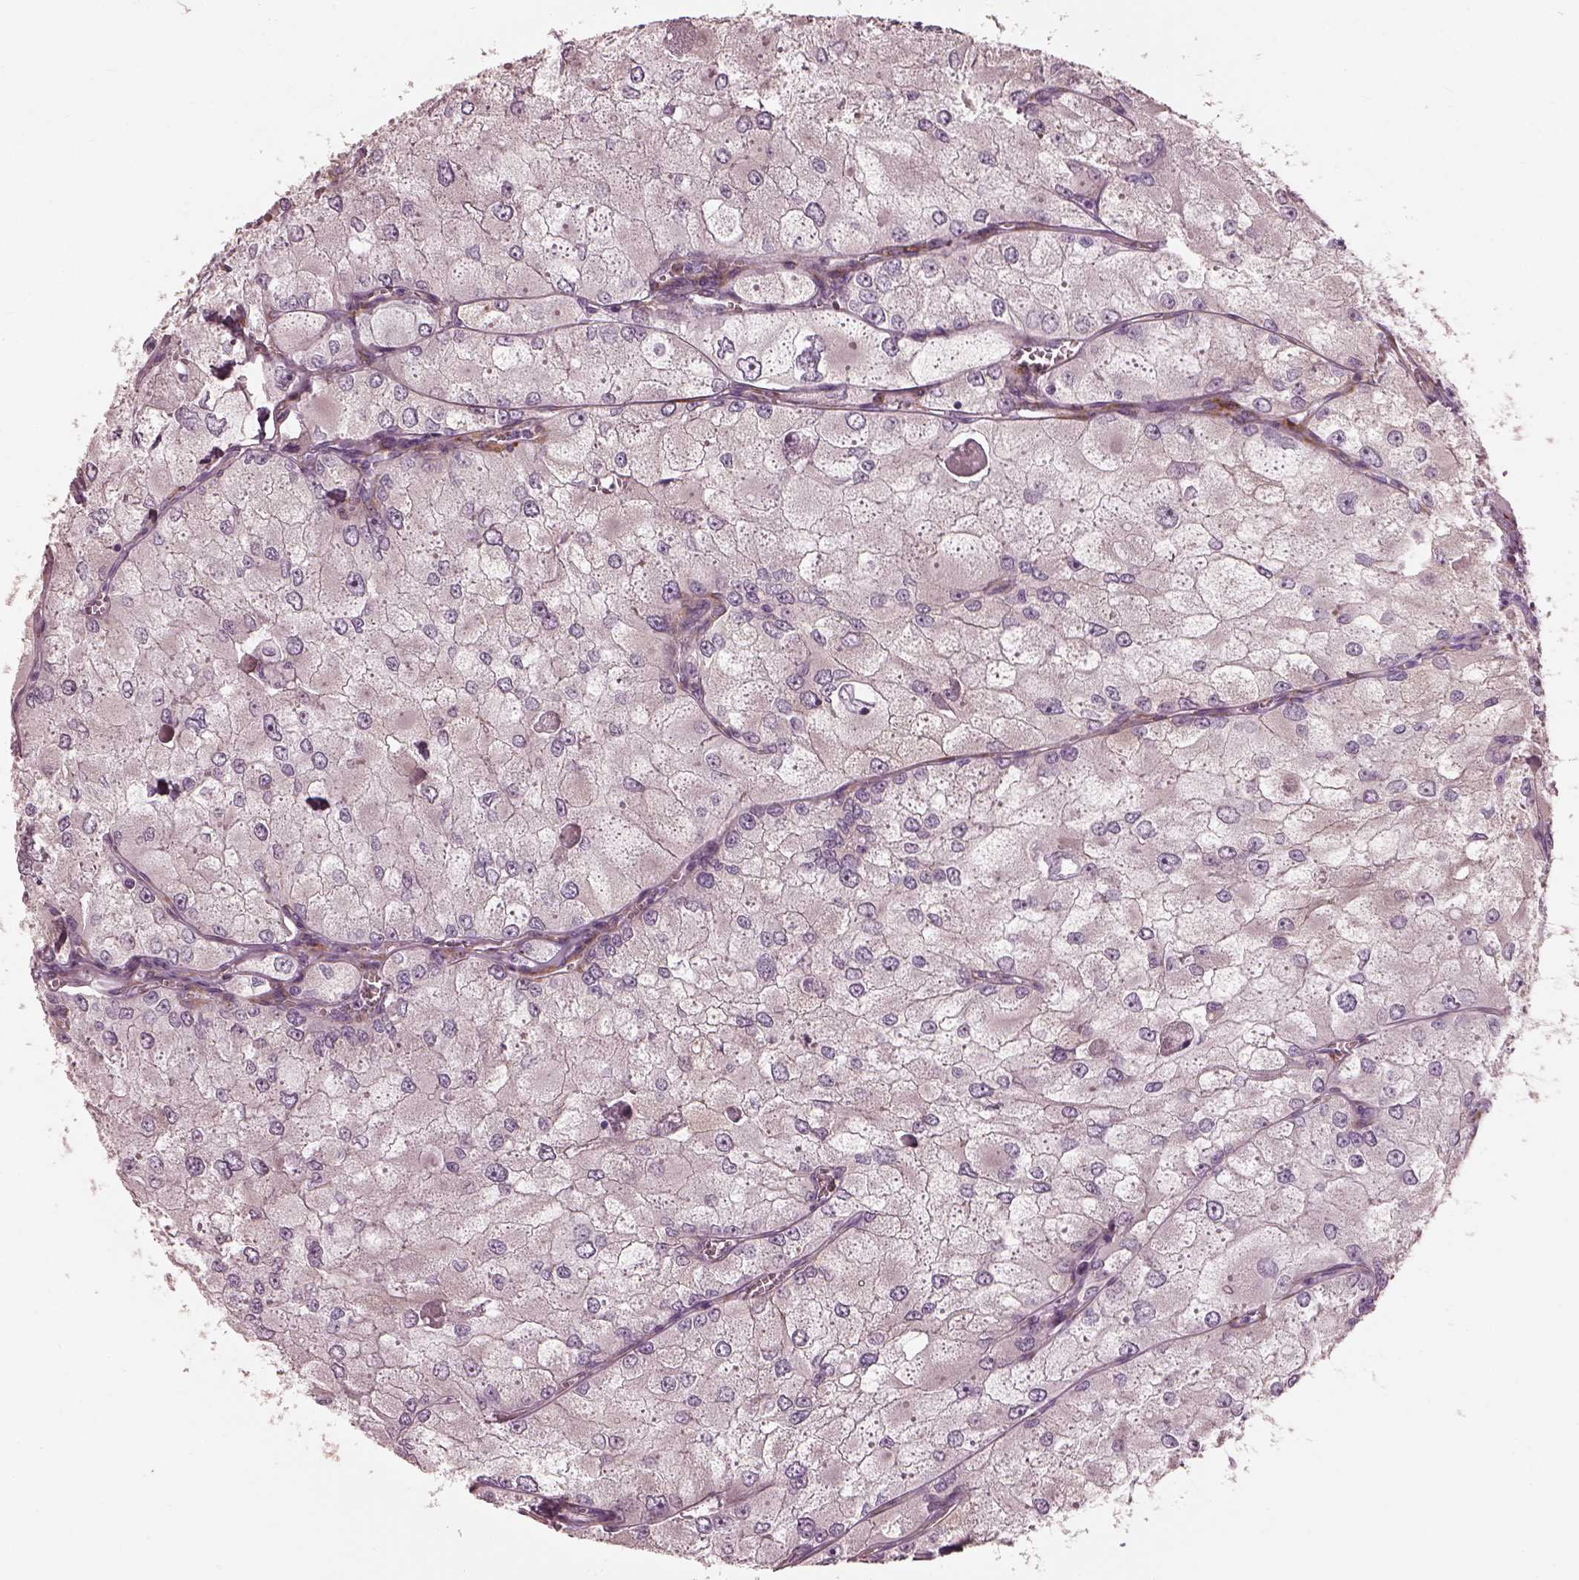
{"staining": {"intensity": "negative", "quantity": "none", "location": "none"}, "tissue": "renal cancer", "cell_type": "Tumor cells", "image_type": "cancer", "snomed": [{"axis": "morphology", "description": "Adenocarcinoma, NOS"}, {"axis": "topography", "description": "Kidney"}], "caption": "The photomicrograph shows no staining of tumor cells in renal adenocarcinoma. (DAB (3,3'-diaminobenzidine) immunohistochemistry, high magnification).", "gene": "PRKCZ", "patient": {"sex": "female", "age": 70}}